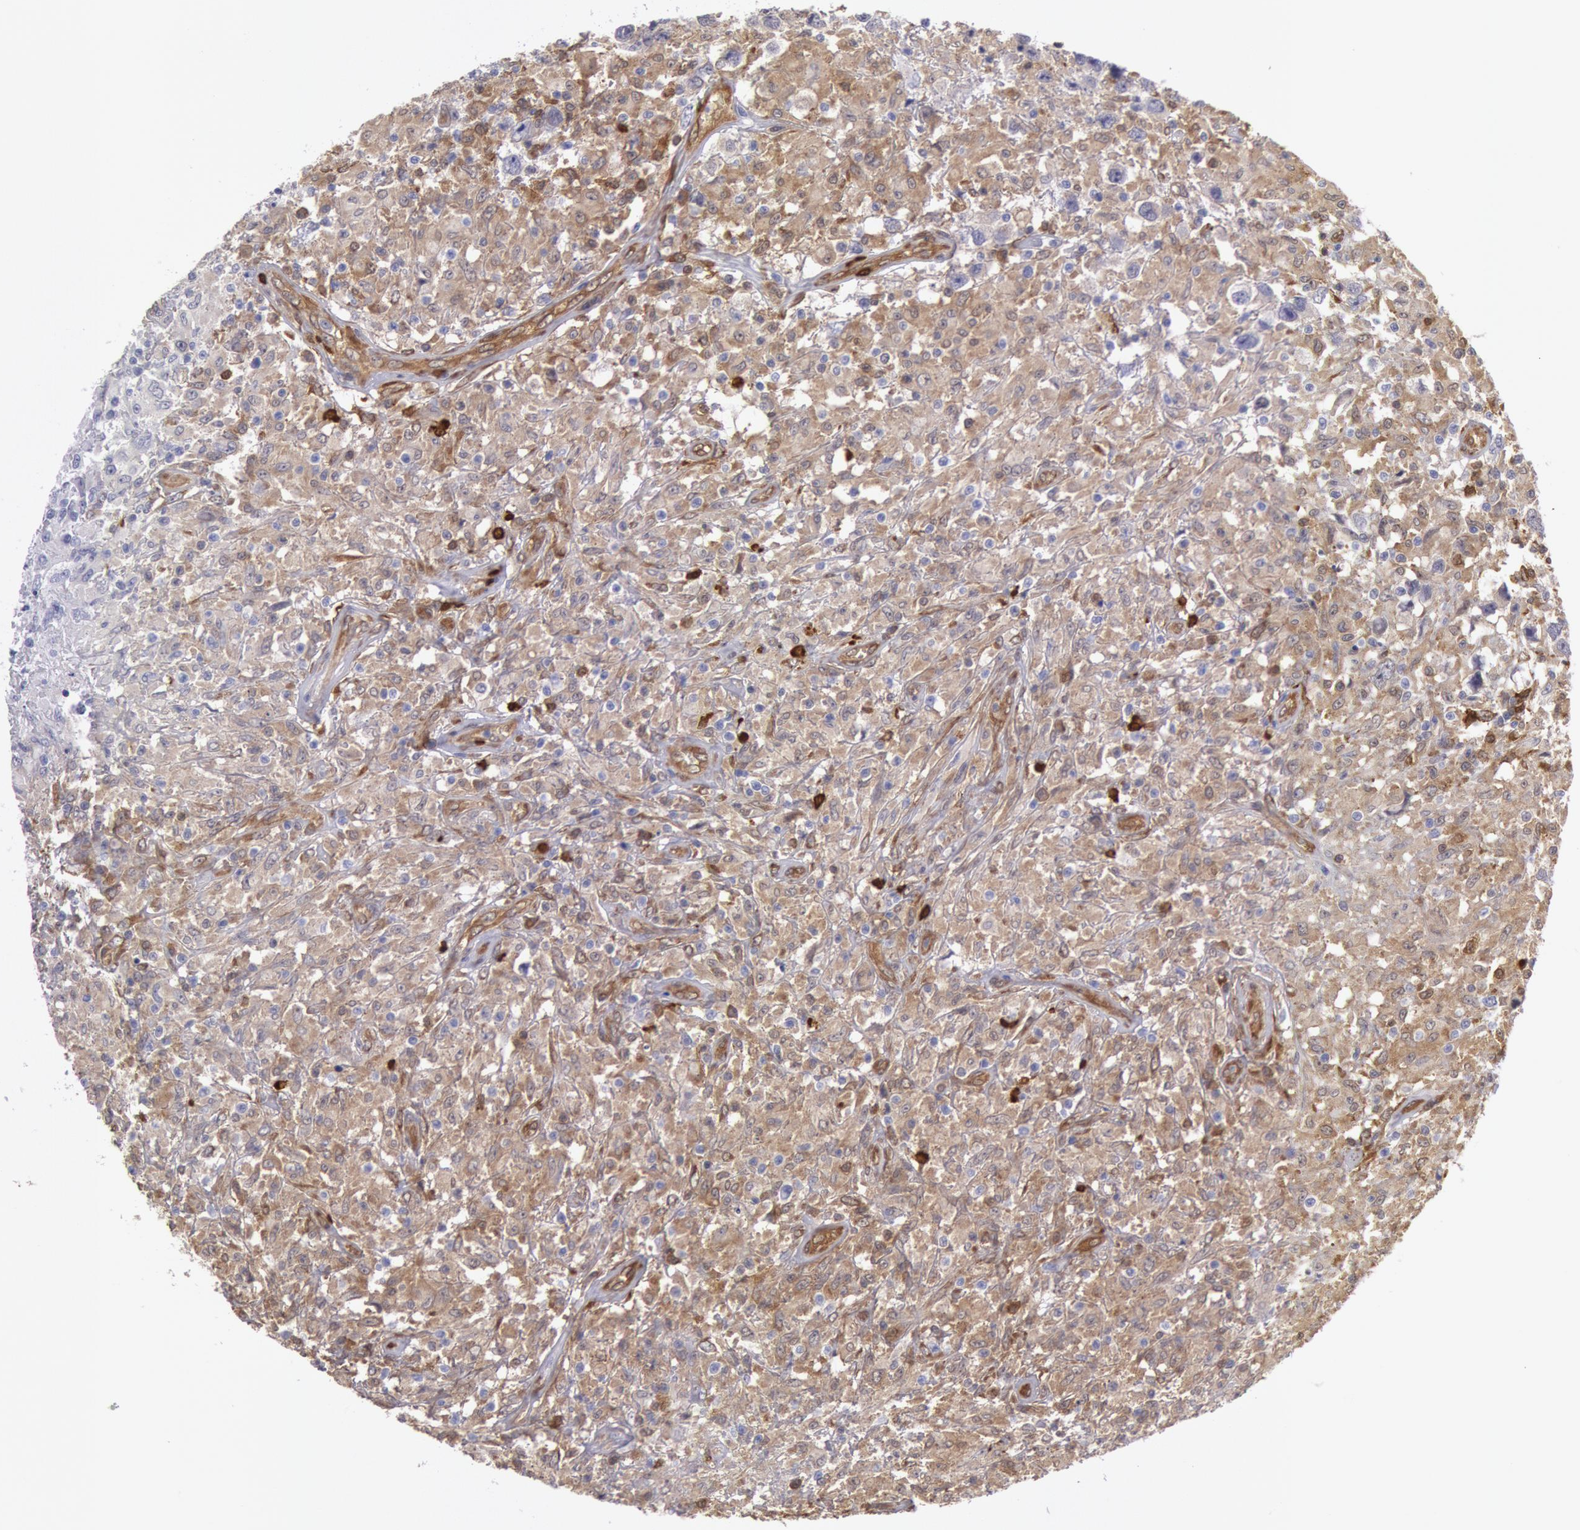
{"staining": {"intensity": "moderate", "quantity": "25%-75%", "location": "cytoplasmic/membranous"}, "tissue": "testis cancer", "cell_type": "Tumor cells", "image_type": "cancer", "snomed": [{"axis": "morphology", "description": "Seminoma, NOS"}, {"axis": "topography", "description": "Testis"}], "caption": "Immunohistochemistry (IHC) photomicrograph of testis cancer (seminoma) stained for a protein (brown), which demonstrates medium levels of moderate cytoplasmic/membranous positivity in about 25%-75% of tumor cells.", "gene": "CCDC50", "patient": {"sex": "male", "age": 34}}